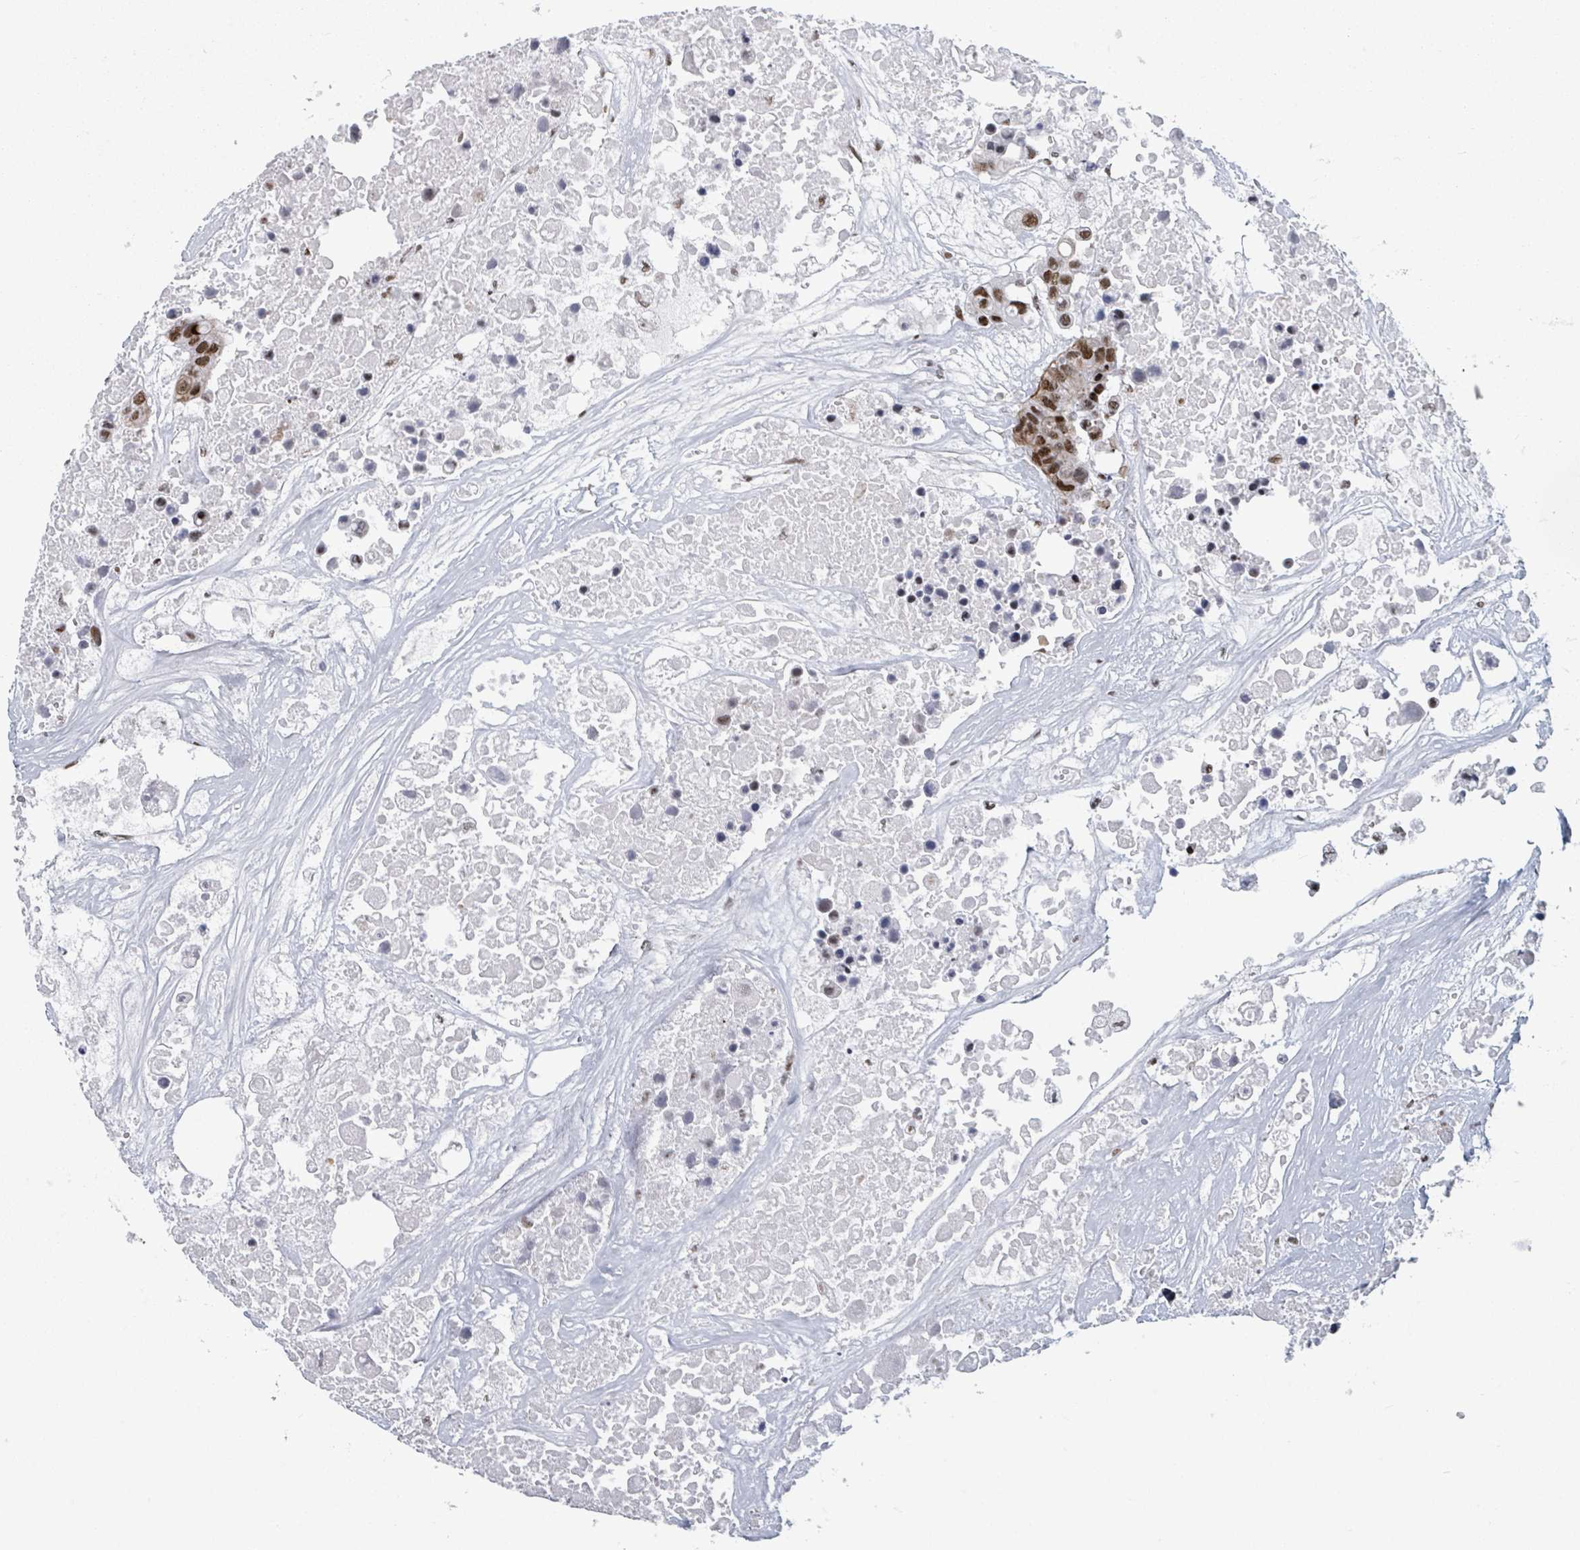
{"staining": {"intensity": "strong", "quantity": ">75%", "location": "nuclear"}, "tissue": "colorectal cancer", "cell_type": "Tumor cells", "image_type": "cancer", "snomed": [{"axis": "morphology", "description": "Adenocarcinoma, NOS"}, {"axis": "topography", "description": "Colon"}], "caption": "DAB immunohistochemical staining of human colorectal cancer (adenocarcinoma) shows strong nuclear protein positivity in approximately >75% of tumor cells.", "gene": "DHX16", "patient": {"sex": "male", "age": 77}}